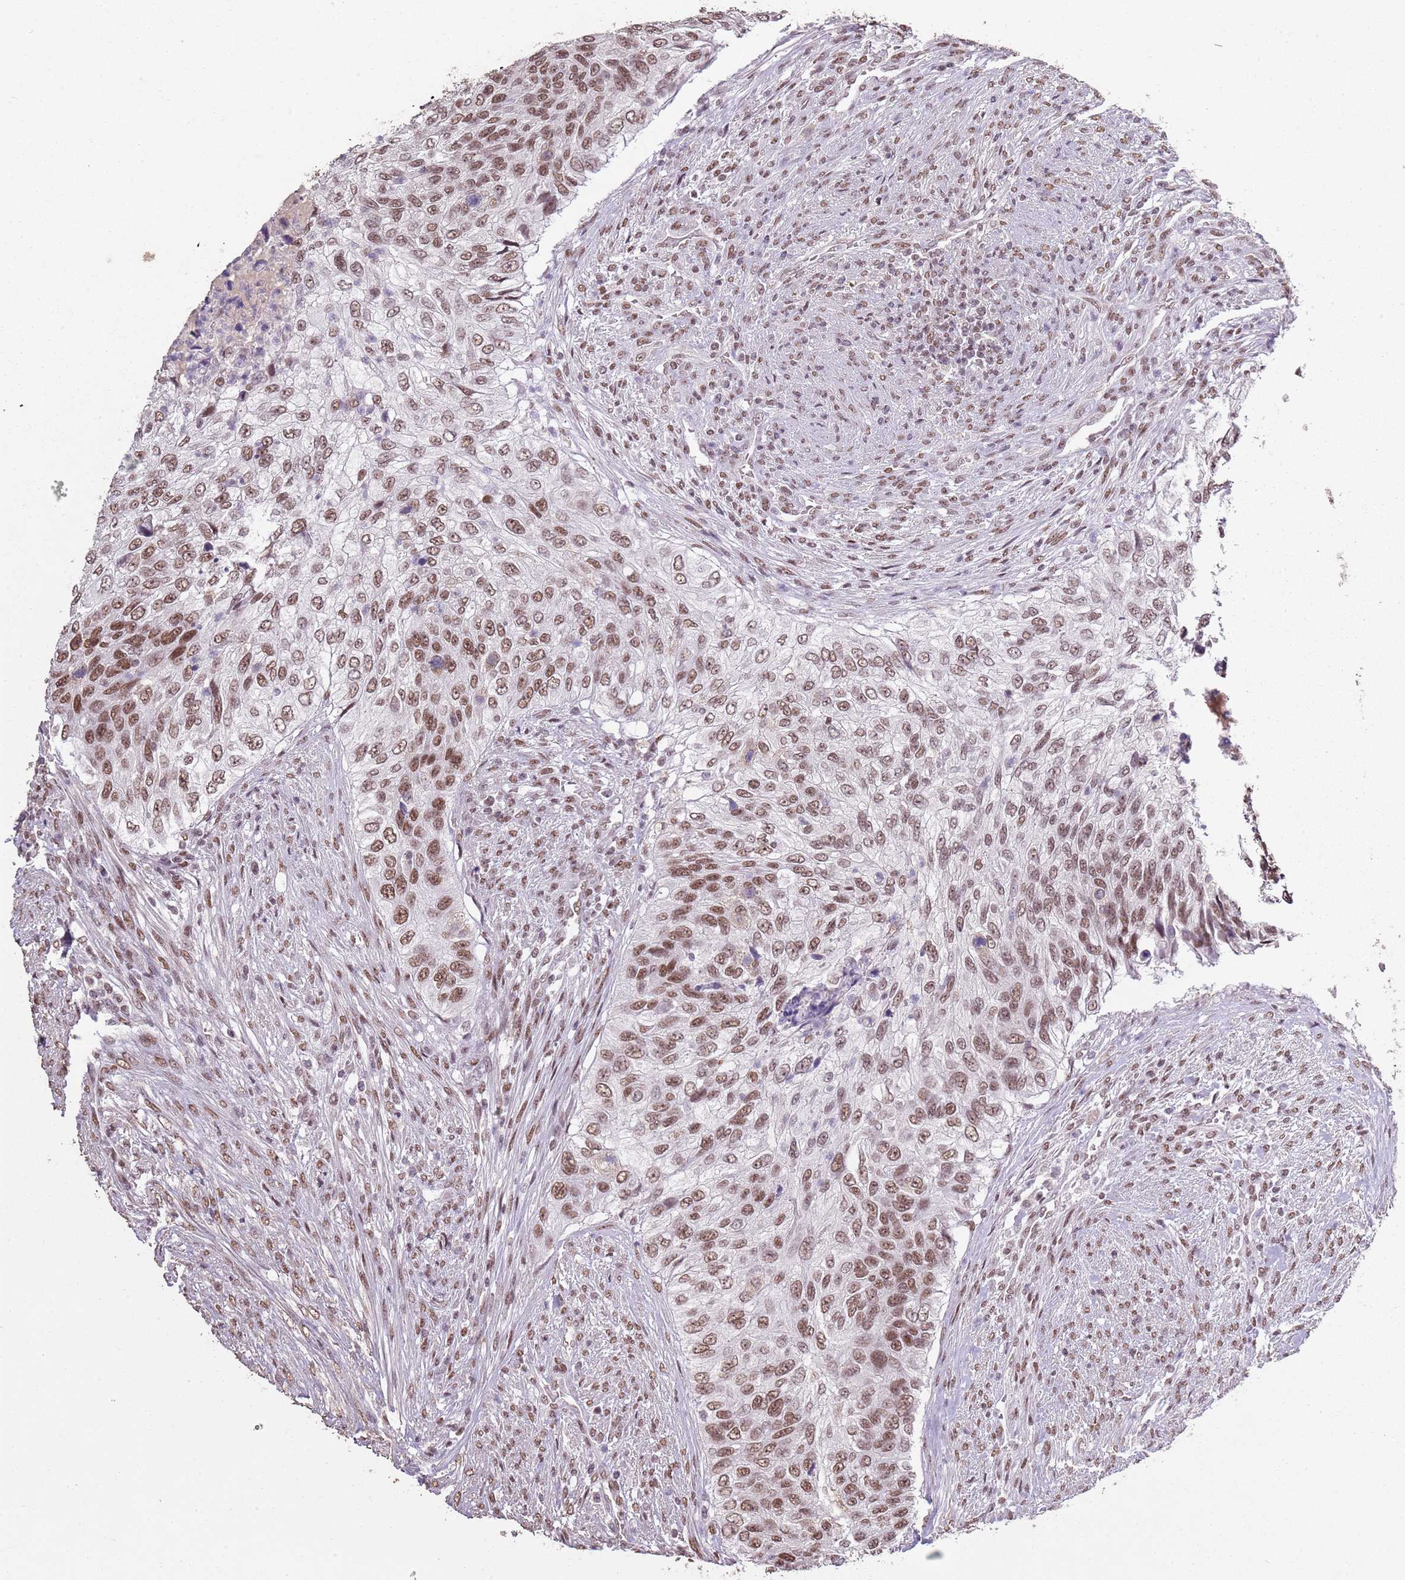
{"staining": {"intensity": "moderate", "quantity": ">75%", "location": "nuclear"}, "tissue": "urothelial cancer", "cell_type": "Tumor cells", "image_type": "cancer", "snomed": [{"axis": "morphology", "description": "Urothelial carcinoma, High grade"}, {"axis": "topography", "description": "Urinary bladder"}], "caption": "The immunohistochemical stain highlights moderate nuclear positivity in tumor cells of urothelial carcinoma (high-grade) tissue.", "gene": "ARL14EP", "patient": {"sex": "female", "age": 60}}